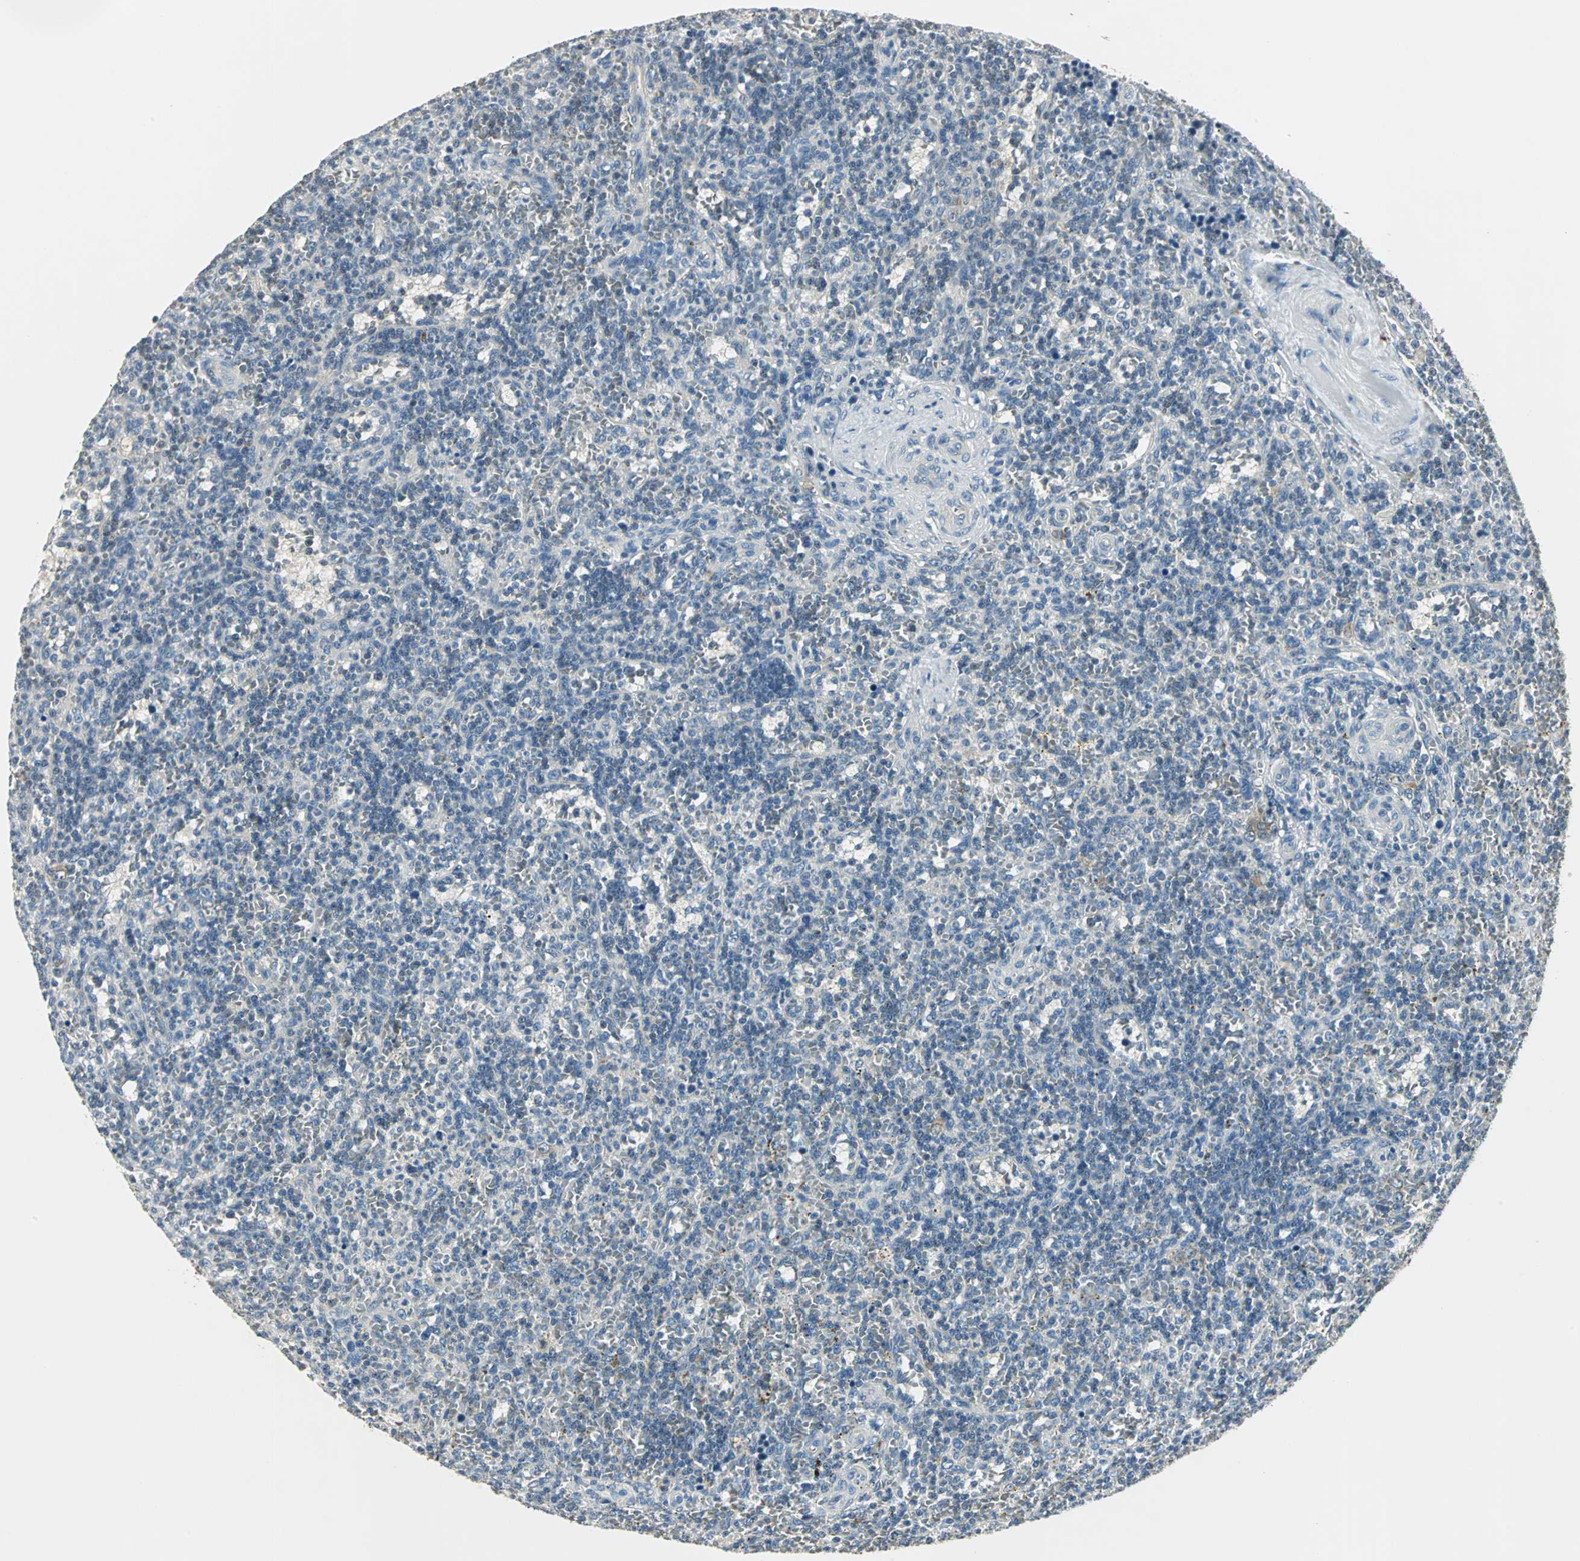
{"staining": {"intensity": "negative", "quantity": "none", "location": "none"}, "tissue": "lymphoma", "cell_type": "Tumor cells", "image_type": "cancer", "snomed": [{"axis": "morphology", "description": "Malignant lymphoma, non-Hodgkin's type, Low grade"}, {"axis": "topography", "description": "Spleen"}], "caption": "Human malignant lymphoma, non-Hodgkin's type (low-grade) stained for a protein using immunohistochemistry (IHC) shows no positivity in tumor cells.", "gene": "CCT5", "patient": {"sex": "male", "age": 73}}